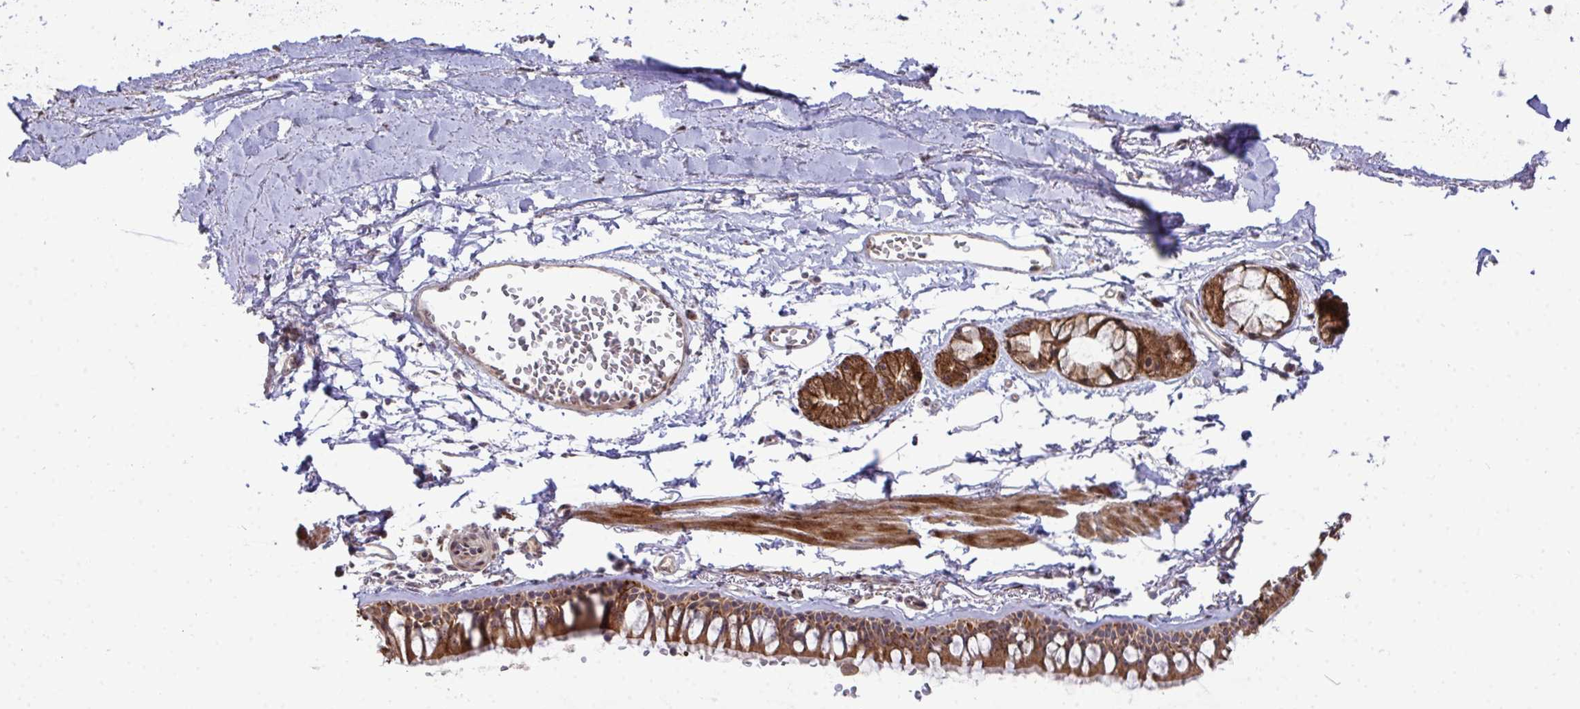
{"staining": {"intensity": "strong", "quantity": ">75%", "location": "cytoplasmic/membranous"}, "tissue": "bronchus", "cell_type": "Respiratory epithelial cells", "image_type": "normal", "snomed": [{"axis": "morphology", "description": "Normal tissue, NOS"}, {"axis": "topography", "description": "Cartilage tissue"}, {"axis": "topography", "description": "Bronchus"}, {"axis": "topography", "description": "Peripheral nerve tissue"}], "caption": "Immunohistochemical staining of normal human bronchus demonstrates >75% levels of strong cytoplasmic/membranous protein expression in about >75% of respiratory epithelial cells.", "gene": "TRIM44", "patient": {"sex": "female", "age": 59}}